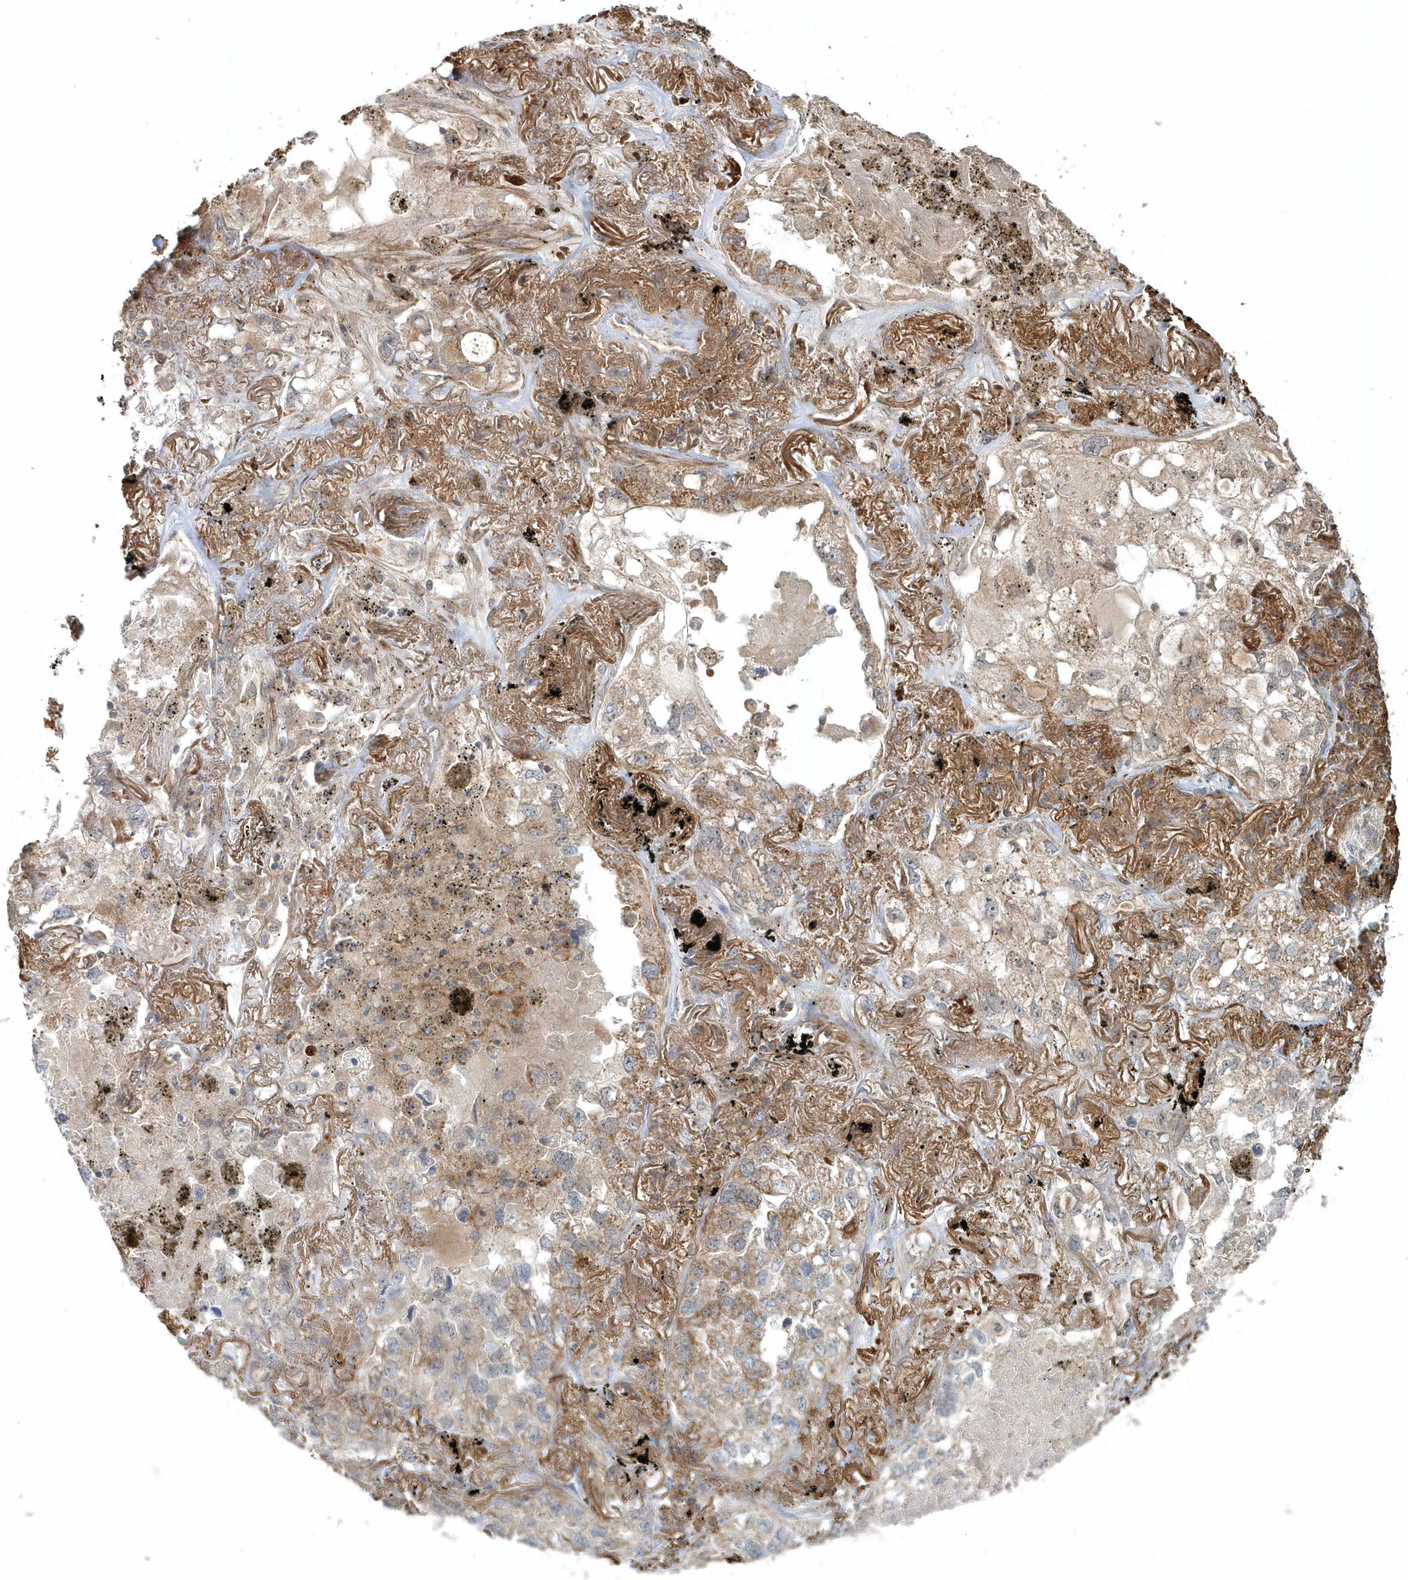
{"staining": {"intensity": "moderate", "quantity": "<25%", "location": "cytoplasmic/membranous"}, "tissue": "lung cancer", "cell_type": "Tumor cells", "image_type": "cancer", "snomed": [{"axis": "morphology", "description": "Adenocarcinoma, NOS"}, {"axis": "topography", "description": "Lung"}], "caption": "The image exhibits a brown stain indicating the presence of a protein in the cytoplasmic/membranous of tumor cells in adenocarcinoma (lung). Immunohistochemistry (ihc) stains the protein of interest in brown and the nuclei are stained blue.", "gene": "MMUT", "patient": {"sex": "male", "age": 65}}